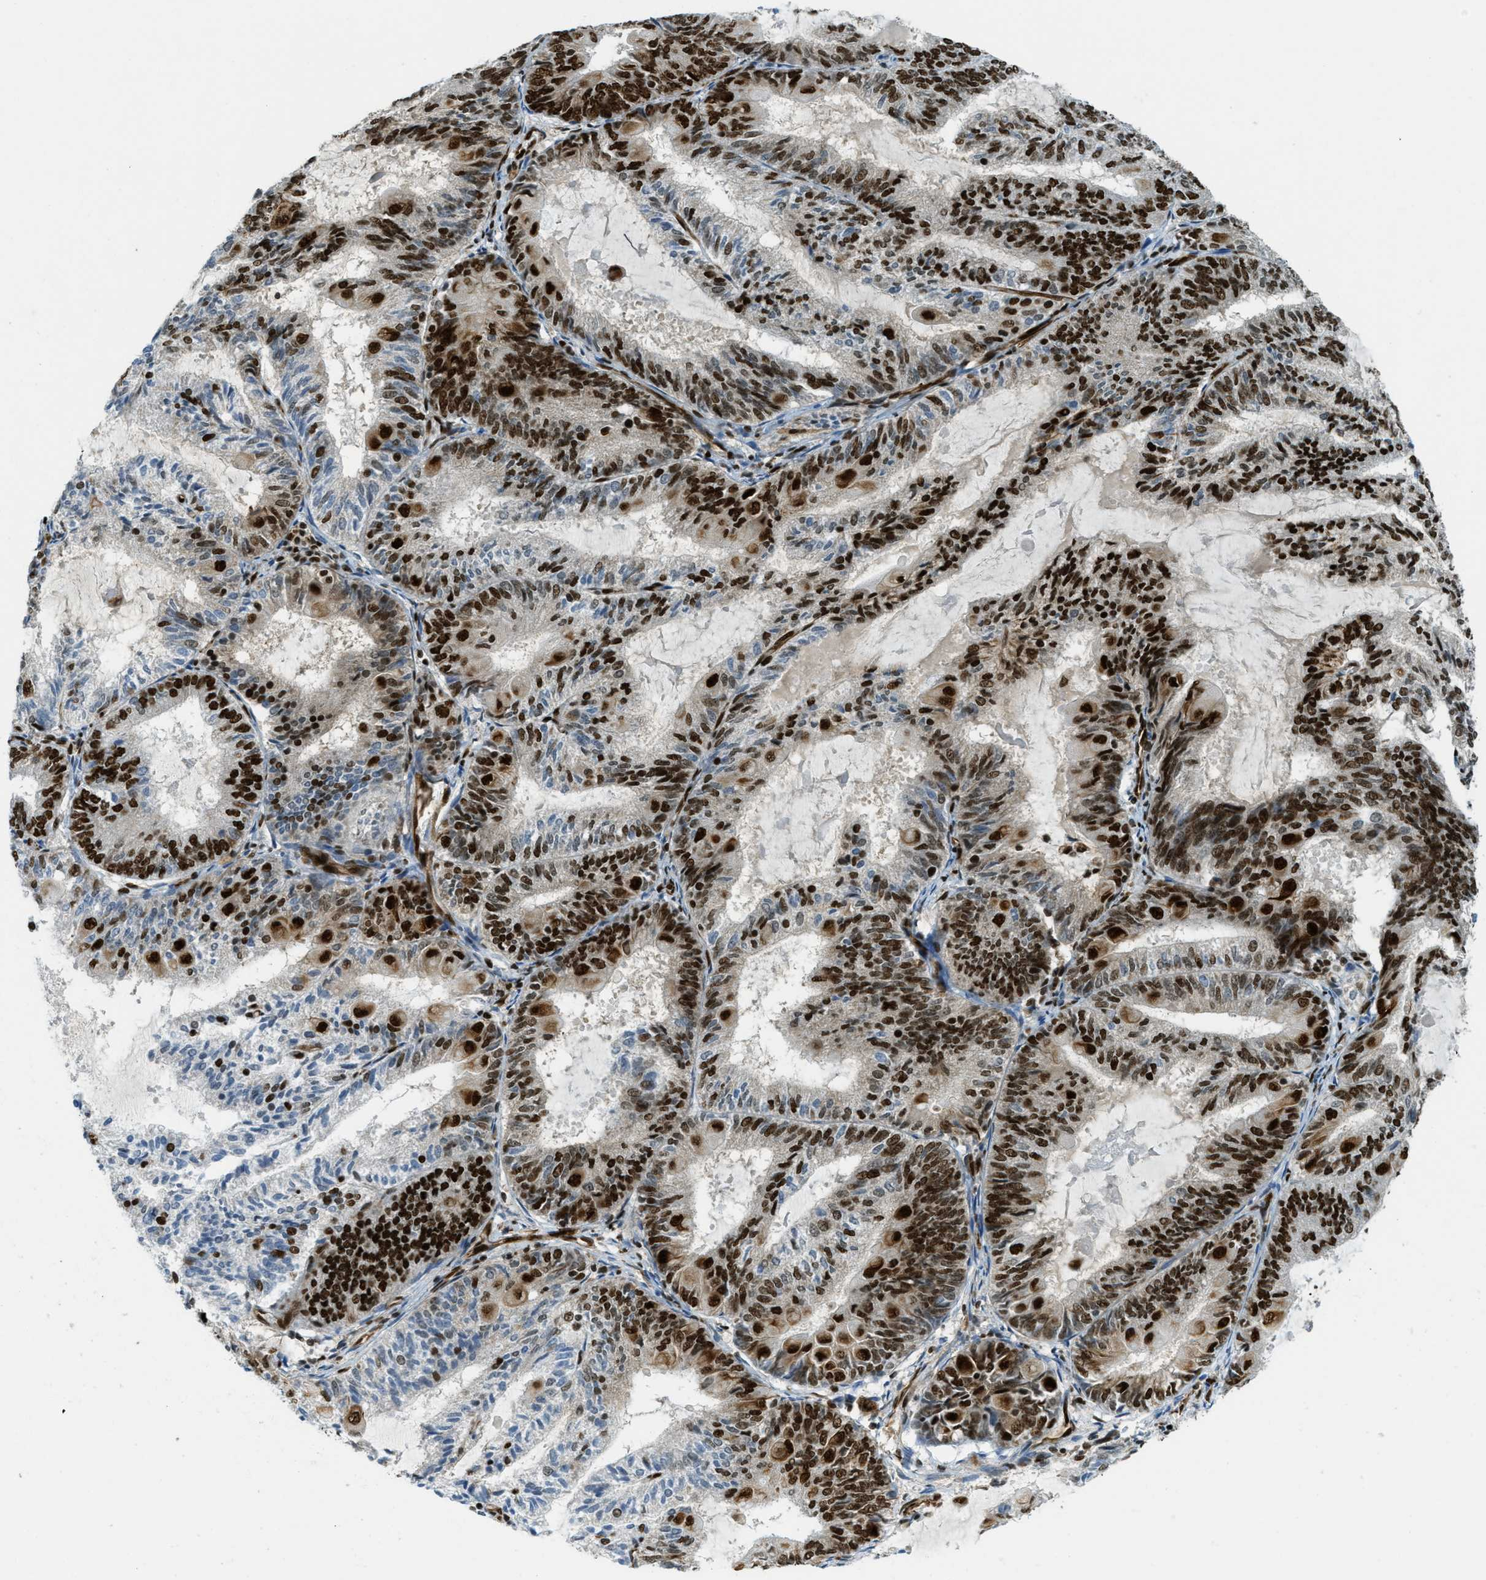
{"staining": {"intensity": "strong", "quantity": ">75%", "location": "cytoplasmic/membranous,nuclear"}, "tissue": "endometrial cancer", "cell_type": "Tumor cells", "image_type": "cancer", "snomed": [{"axis": "morphology", "description": "Adenocarcinoma, NOS"}, {"axis": "topography", "description": "Endometrium"}], "caption": "Endometrial adenocarcinoma stained for a protein (brown) displays strong cytoplasmic/membranous and nuclear positive expression in approximately >75% of tumor cells.", "gene": "ZFR", "patient": {"sex": "female", "age": 81}}